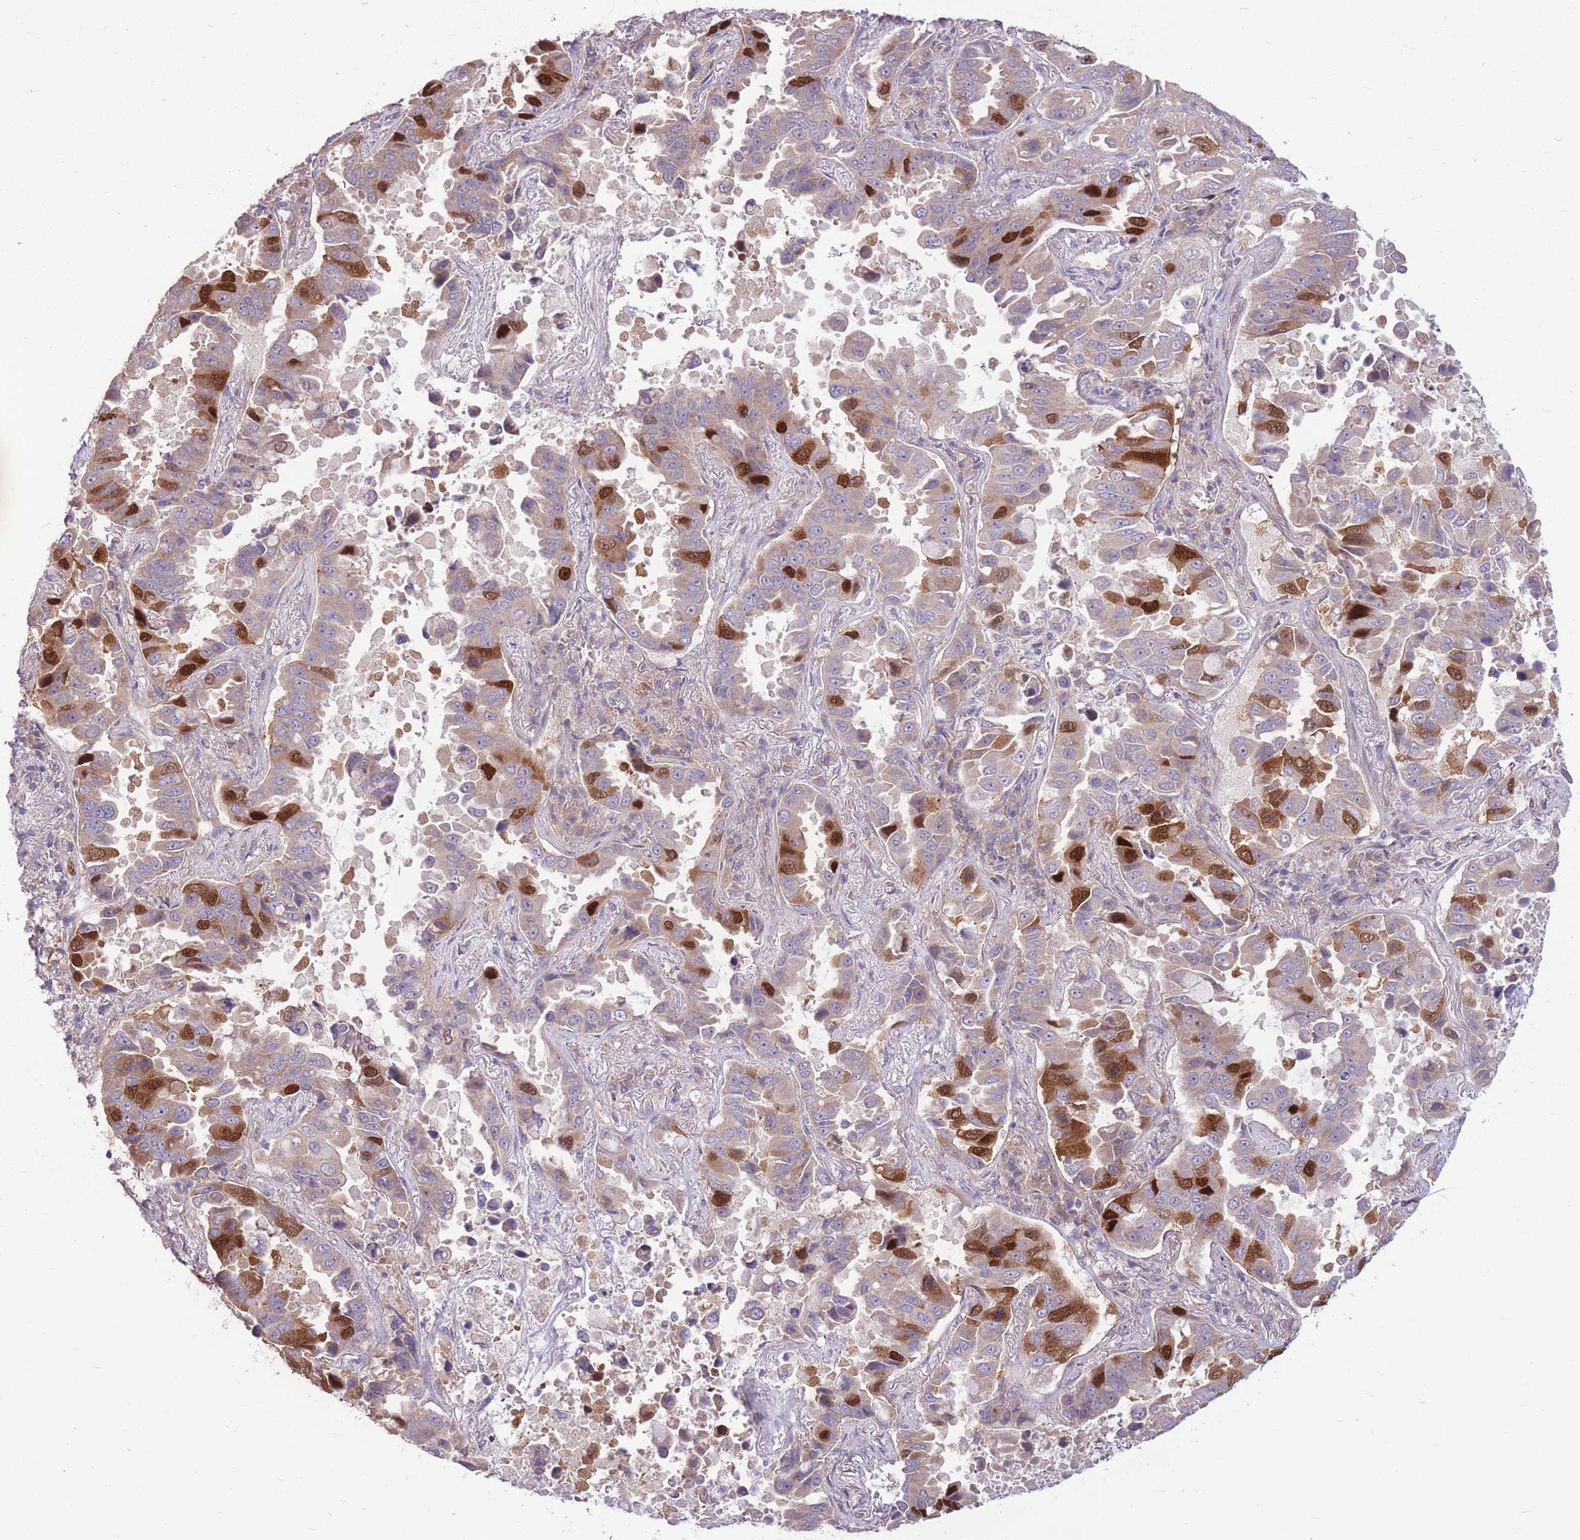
{"staining": {"intensity": "strong", "quantity": "<25%", "location": "cytoplasmic/membranous,nuclear"}, "tissue": "lung cancer", "cell_type": "Tumor cells", "image_type": "cancer", "snomed": [{"axis": "morphology", "description": "Adenocarcinoma, NOS"}, {"axis": "topography", "description": "Lung"}], "caption": "The immunohistochemical stain labels strong cytoplasmic/membranous and nuclear staining in tumor cells of lung cancer tissue.", "gene": "GMNN", "patient": {"sex": "male", "age": 64}}